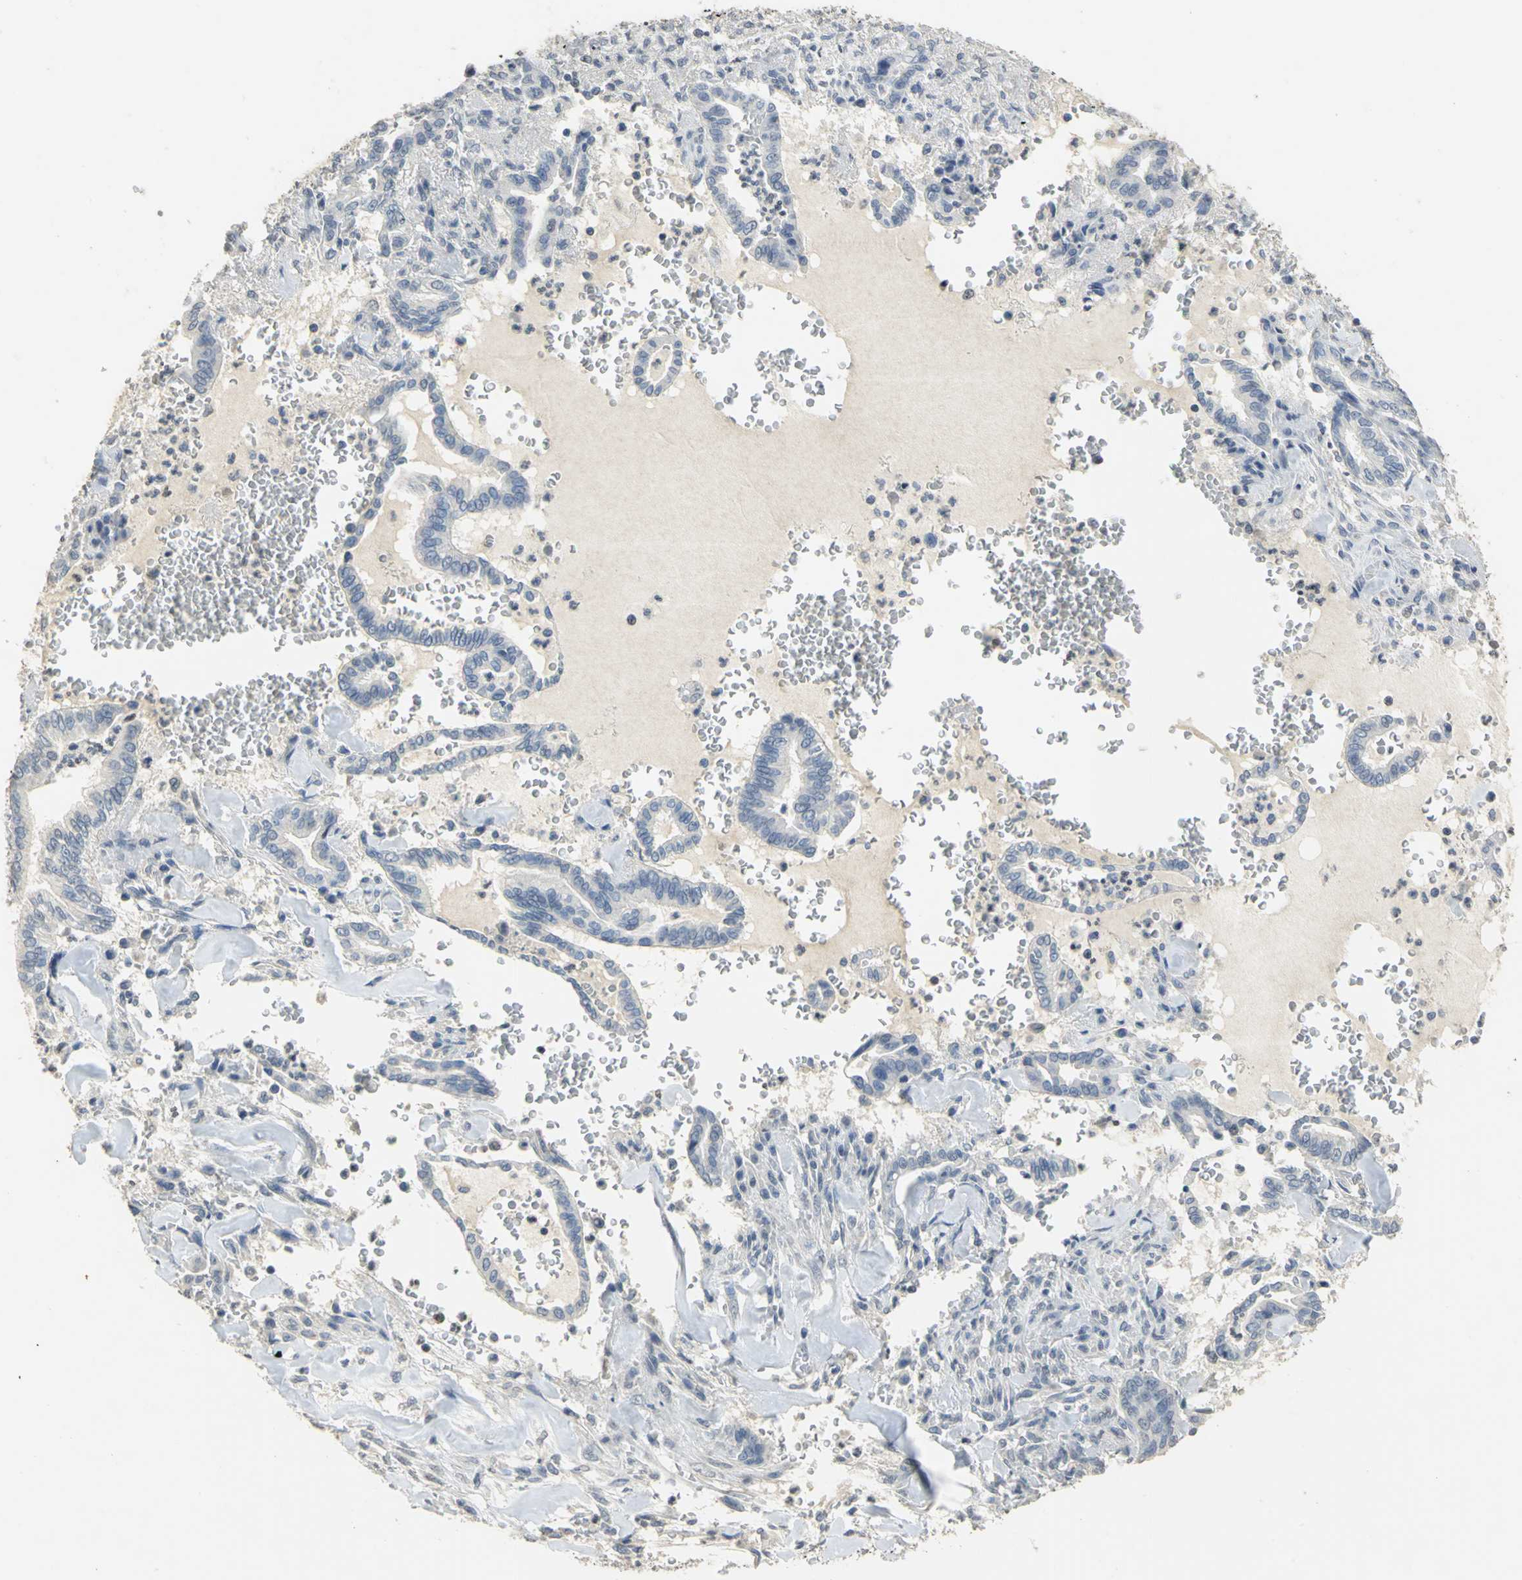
{"staining": {"intensity": "negative", "quantity": "none", "location": "none"}, "tissue": "liver cancer", "cell_type": "Tumor cells", "image_type": "cancer", "snomed": [{"axis": "morphology", "description": "Cholangiocarcinoma"}, {"axis": "topography", "description": "Liver"}], "caption": "DAB (3,3'-diaminobenzidine) immunohistochemical staining of liver cancer reveals no significant positivity in tumor cells.", "gene": "DNAJB6", "patient": {"sex": "female", "age": 67}}